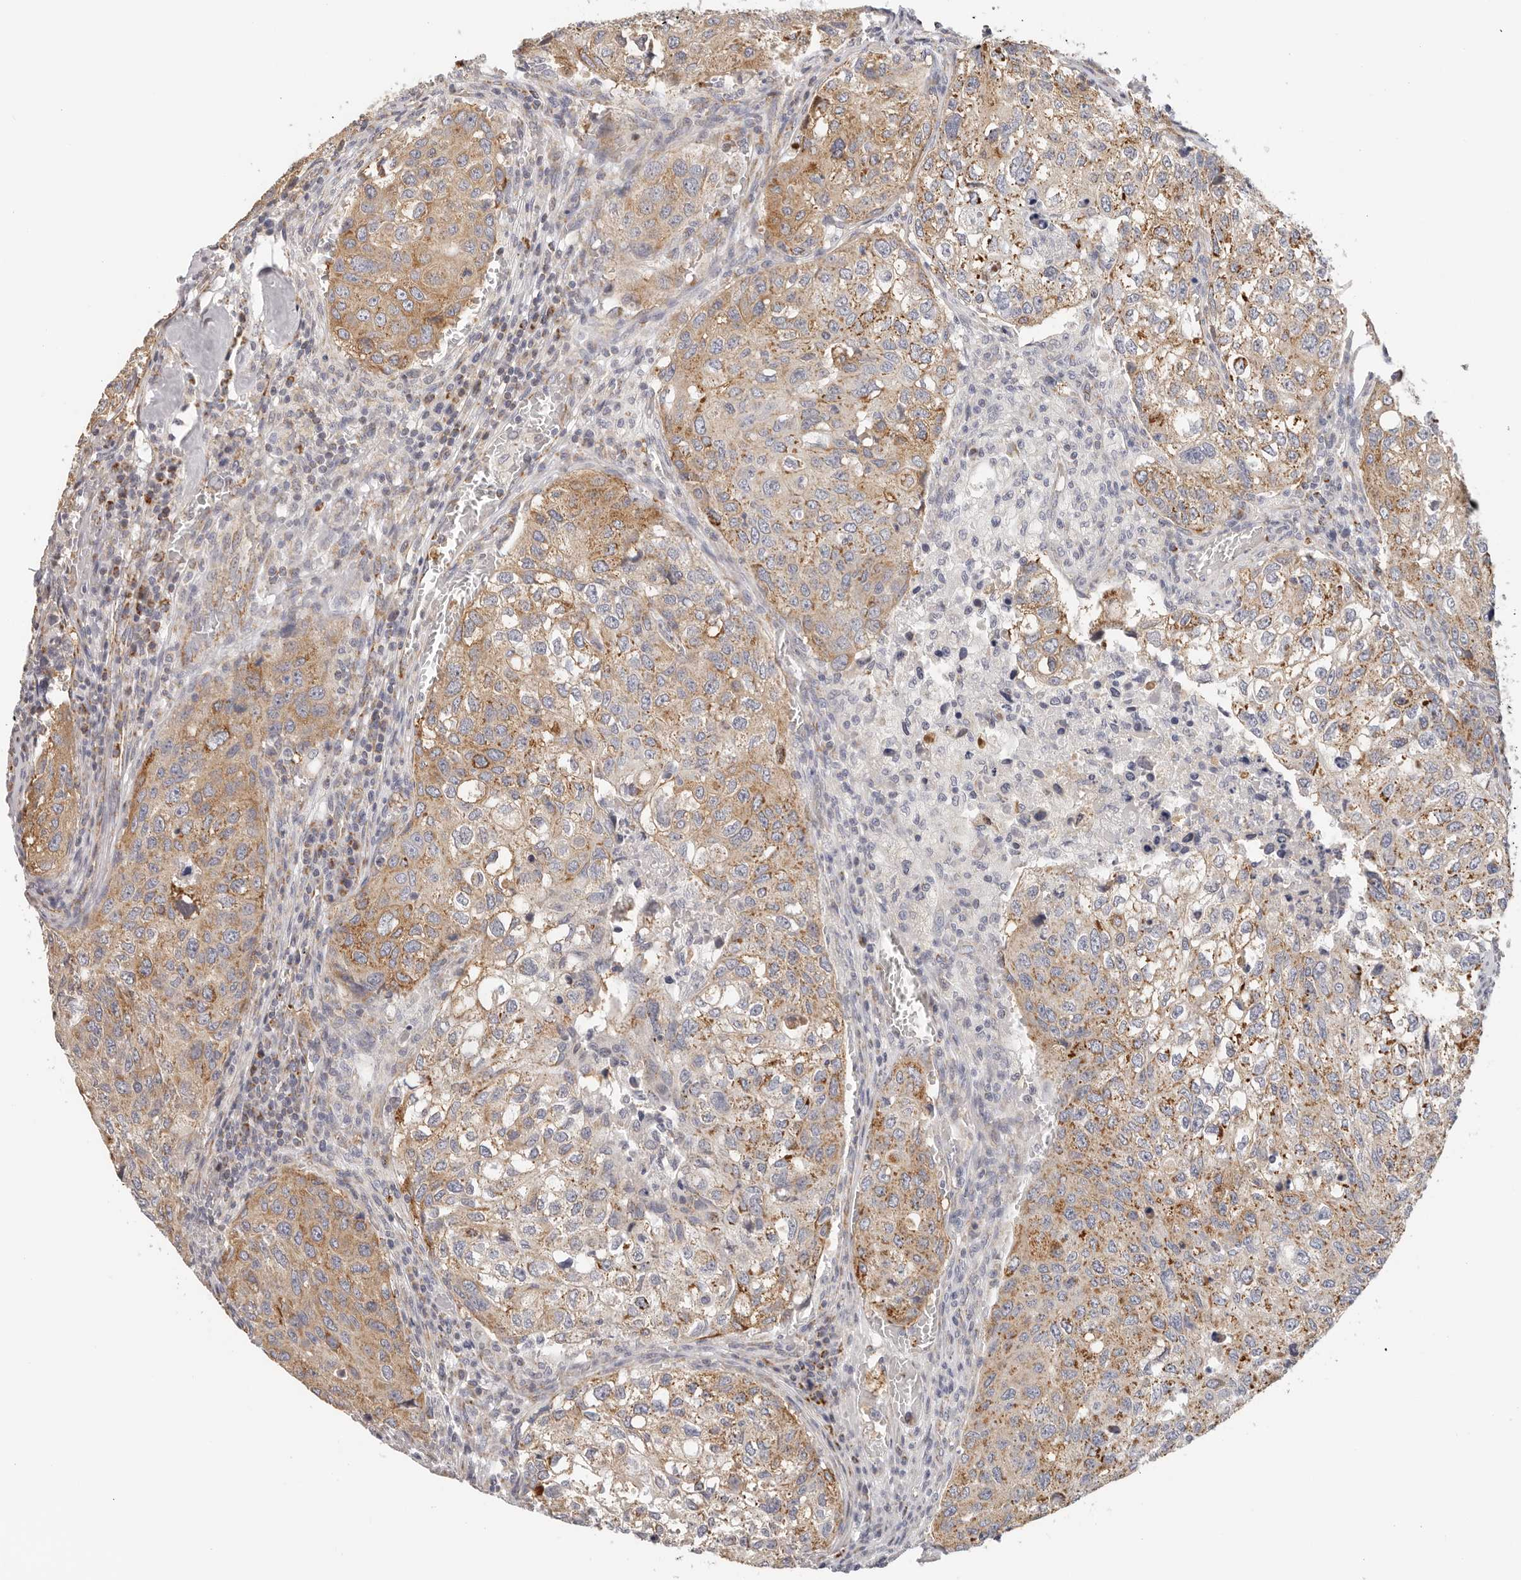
{"staining": {"intensity": "moderate", "quantity": ">75%", "location": "cytoplasmic/membranous"}, "tissue": "urothelial cancer", "cell_type": "Tumor cells", "image_type": "cancer", "snomed": [{"axis": "morphology", "description": "Urothelial carcinoma, High grade"}, {"axis": "topography", "description": "Lymph node"}, {"axis": "topography", "description": "Urinary bladder"}], "caption": "The photomicrograph exhibits staining of high-grade urothelial carcinoma, revealing moderate cytoplasmic/membranous protein staining (brown color) within tumor cells.", "gene": "AFDN", "patient": {"sex": "male", "age": 51}}